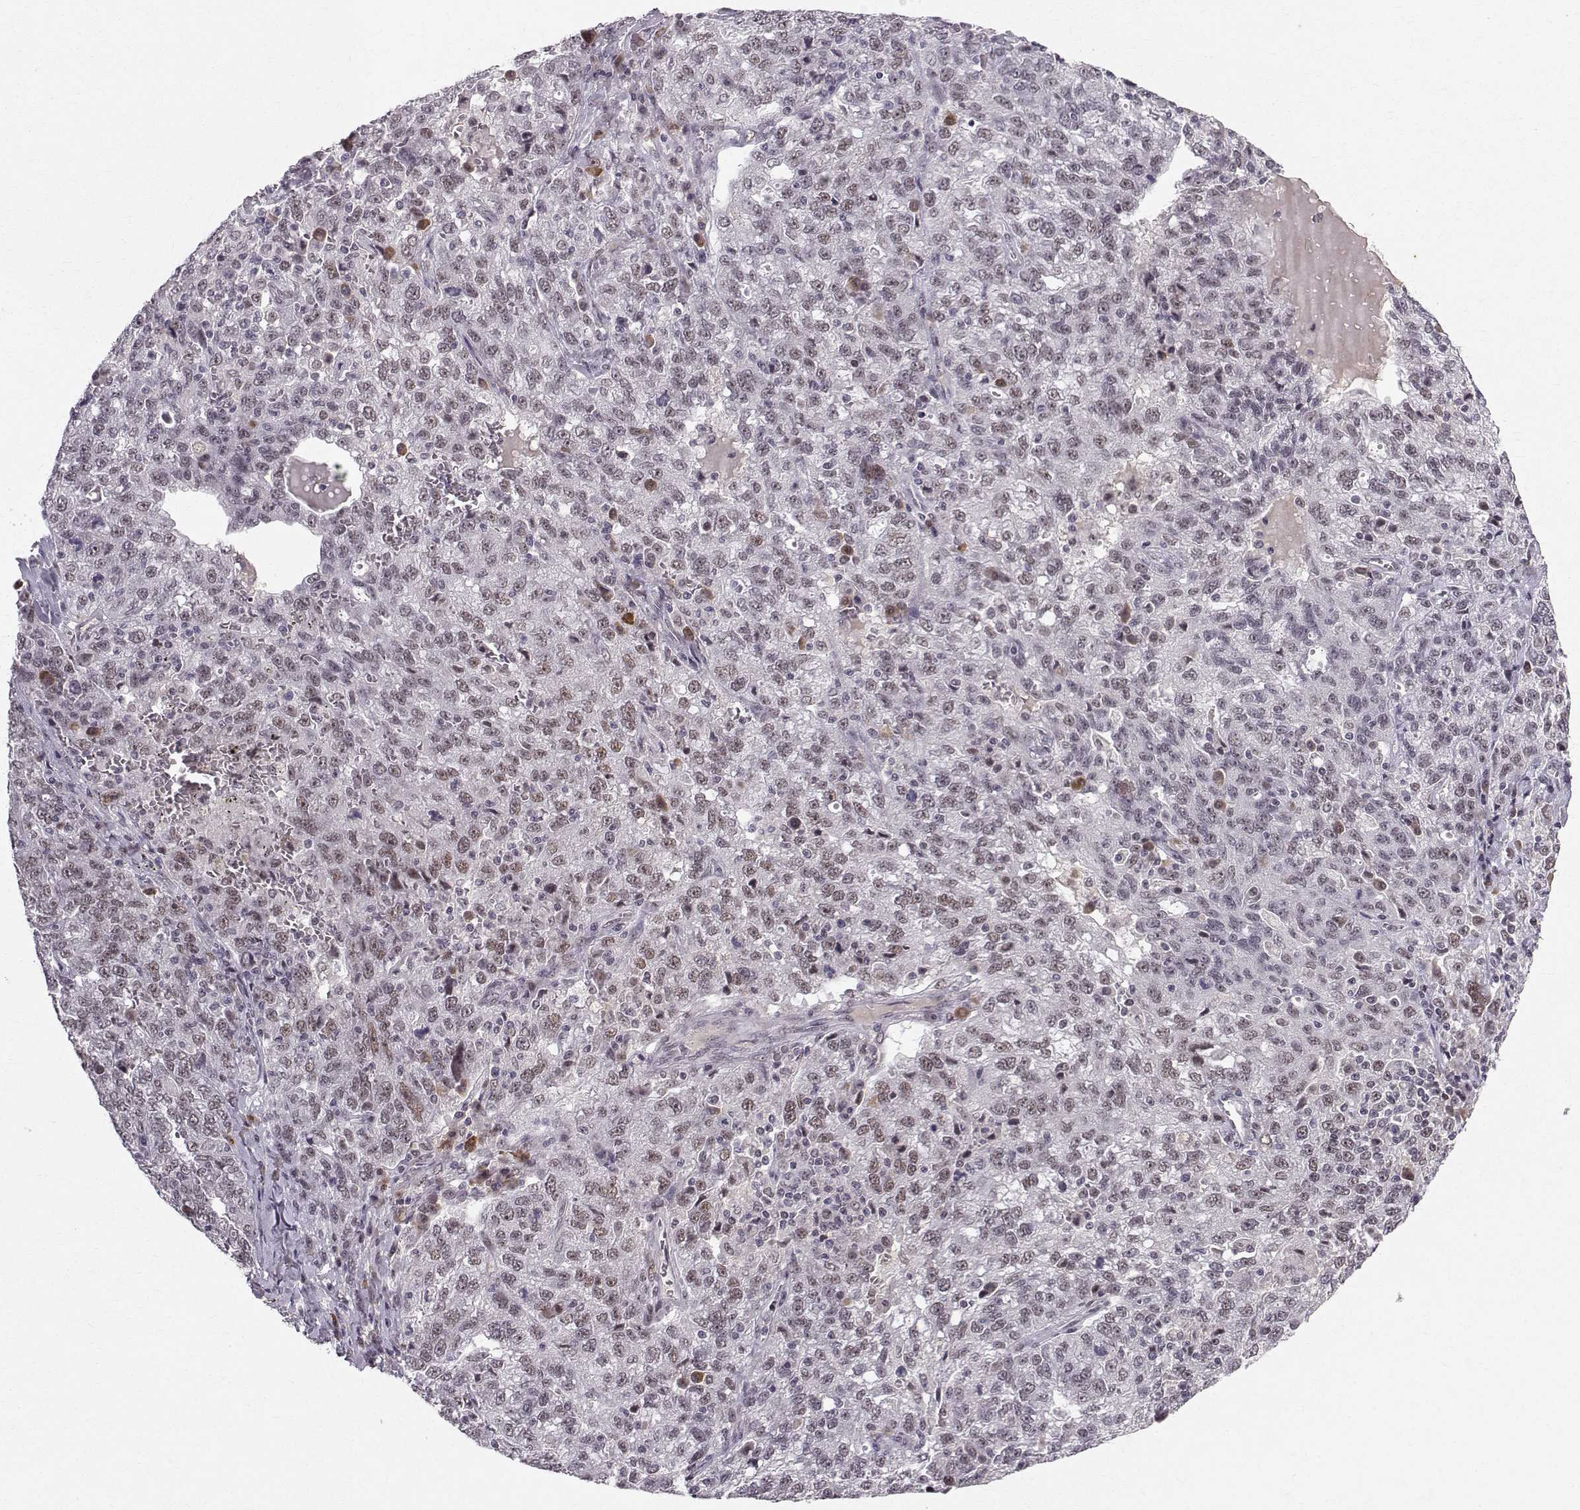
{"staining": {"intensity": "weak", "quantity": "25%-75%", "location": "nuclear"}, "tissue": "ovarian cancer", "cell_type": "Tumor cells", "image_type": "cancer", "snomed": [{"axis": "morphology", "description": "Cystadenocarcinoma, serous, NOS"}, {"axis": "topography", "description": "Ovary"}], "caption": "Immunohistochemistry (IHC) of human ovarian cancer (serous cystadenocarcinoma) exhibits low levels of weak nuclear staining in approximately 25%-75% of tumor cells.", "gene": "RPP38", "patient": {"sex": "female", "age": 71}}